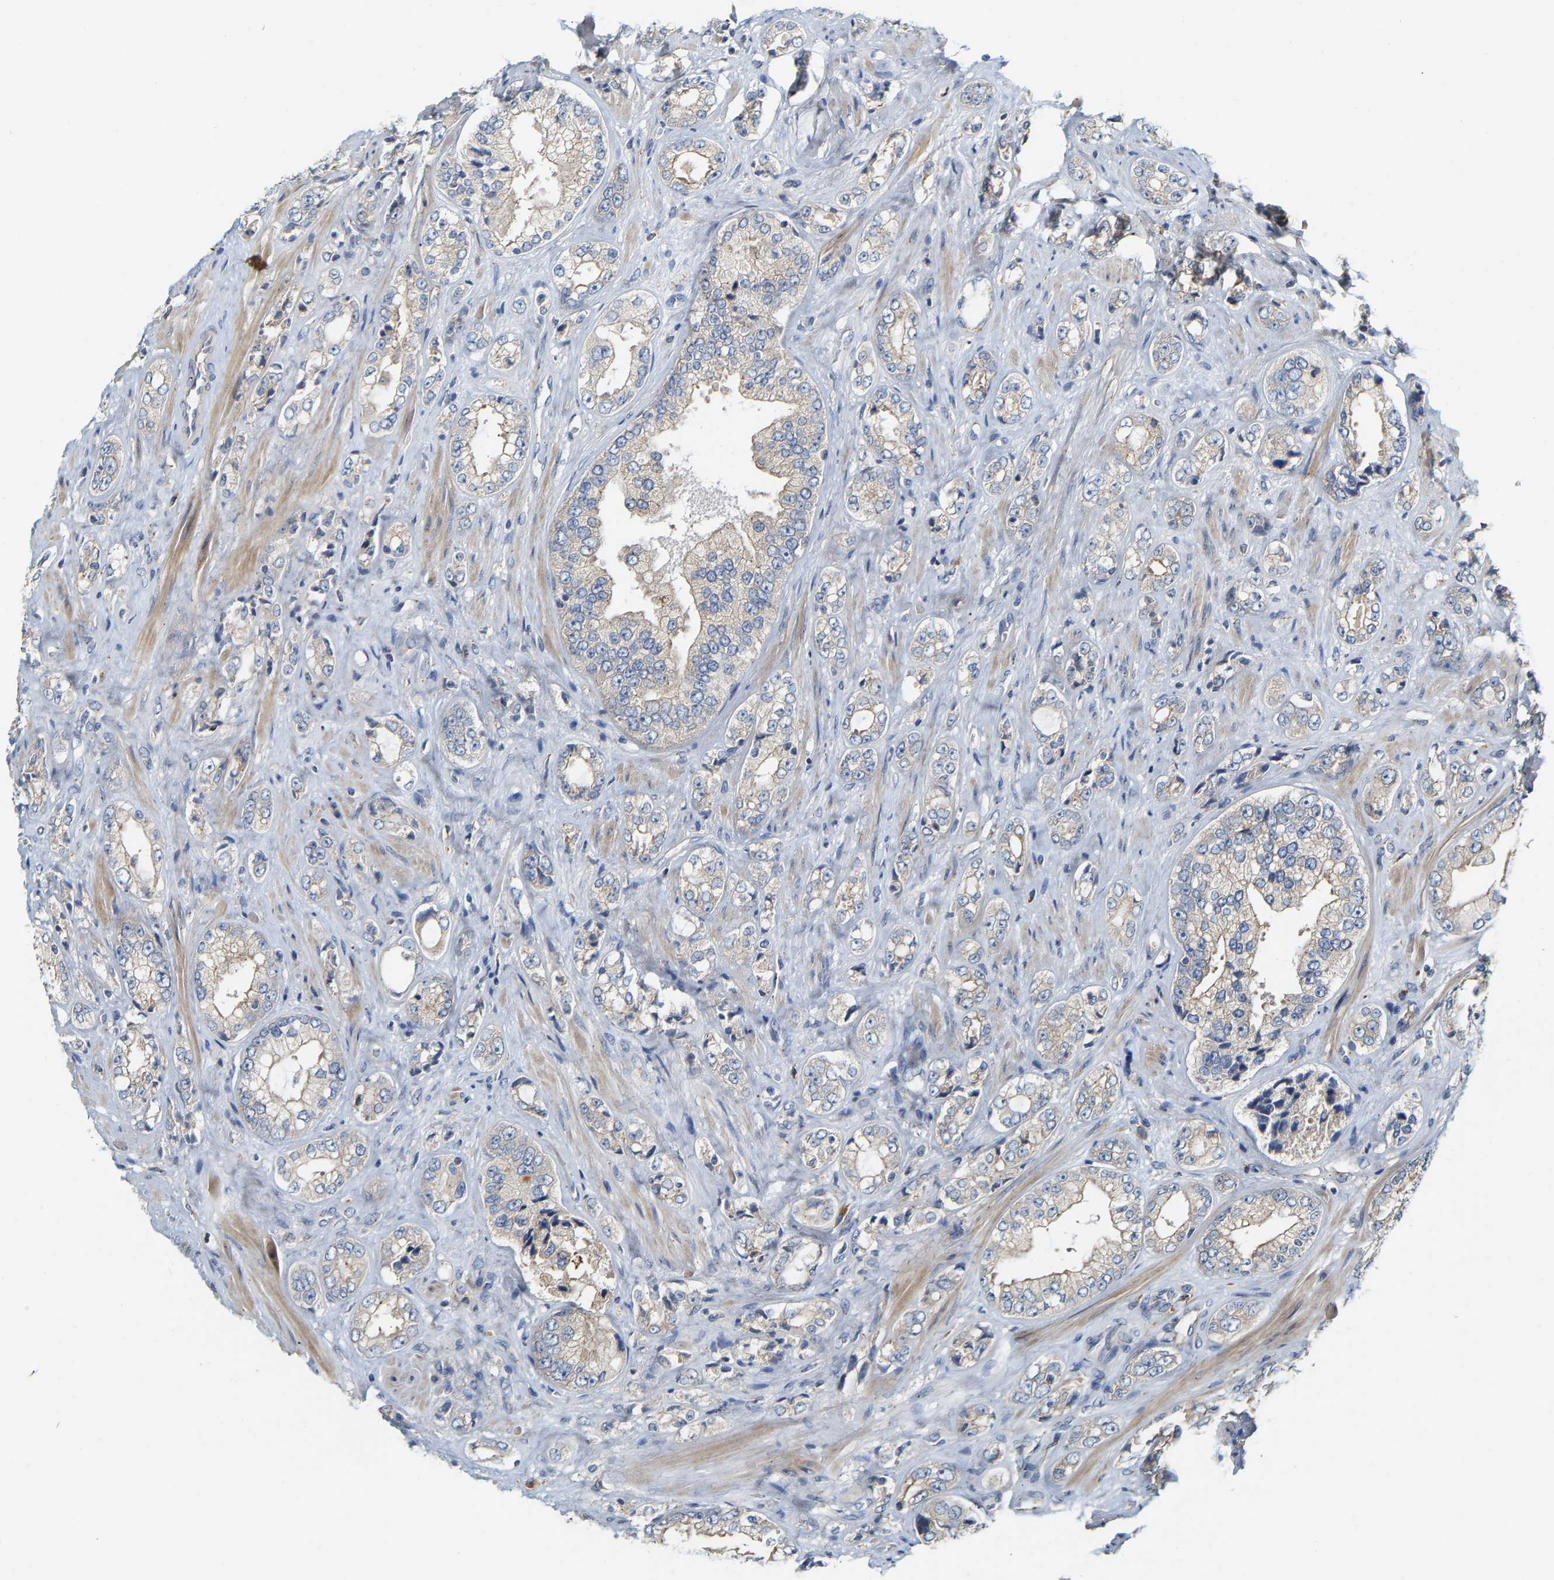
{"staining": {"intensity": "weak", "quantity": "<25%", "location": "cytoplasmic/membranous"}, "tissue": "prostate cancer", "cell_type": "Tumor cells", "image_type": "cancer", "snomed": [{"axis": "morphology", "description": "Adenocarcinoma, High grade"}, {"axis": "topography", "description": "Prostate"}], "caption": "Prostate cancer (high-grade adenocarcinoma) was stained to show a protein in brown. There is no significant expression in tumor cells. The staining is performed using DAB (3,3'-diaminobenzidine) brown chromogen with nuclei counter-stained in using hematoxylin.", "gene": "PCNT", "patient": {"sex": "male", "age": 61}}